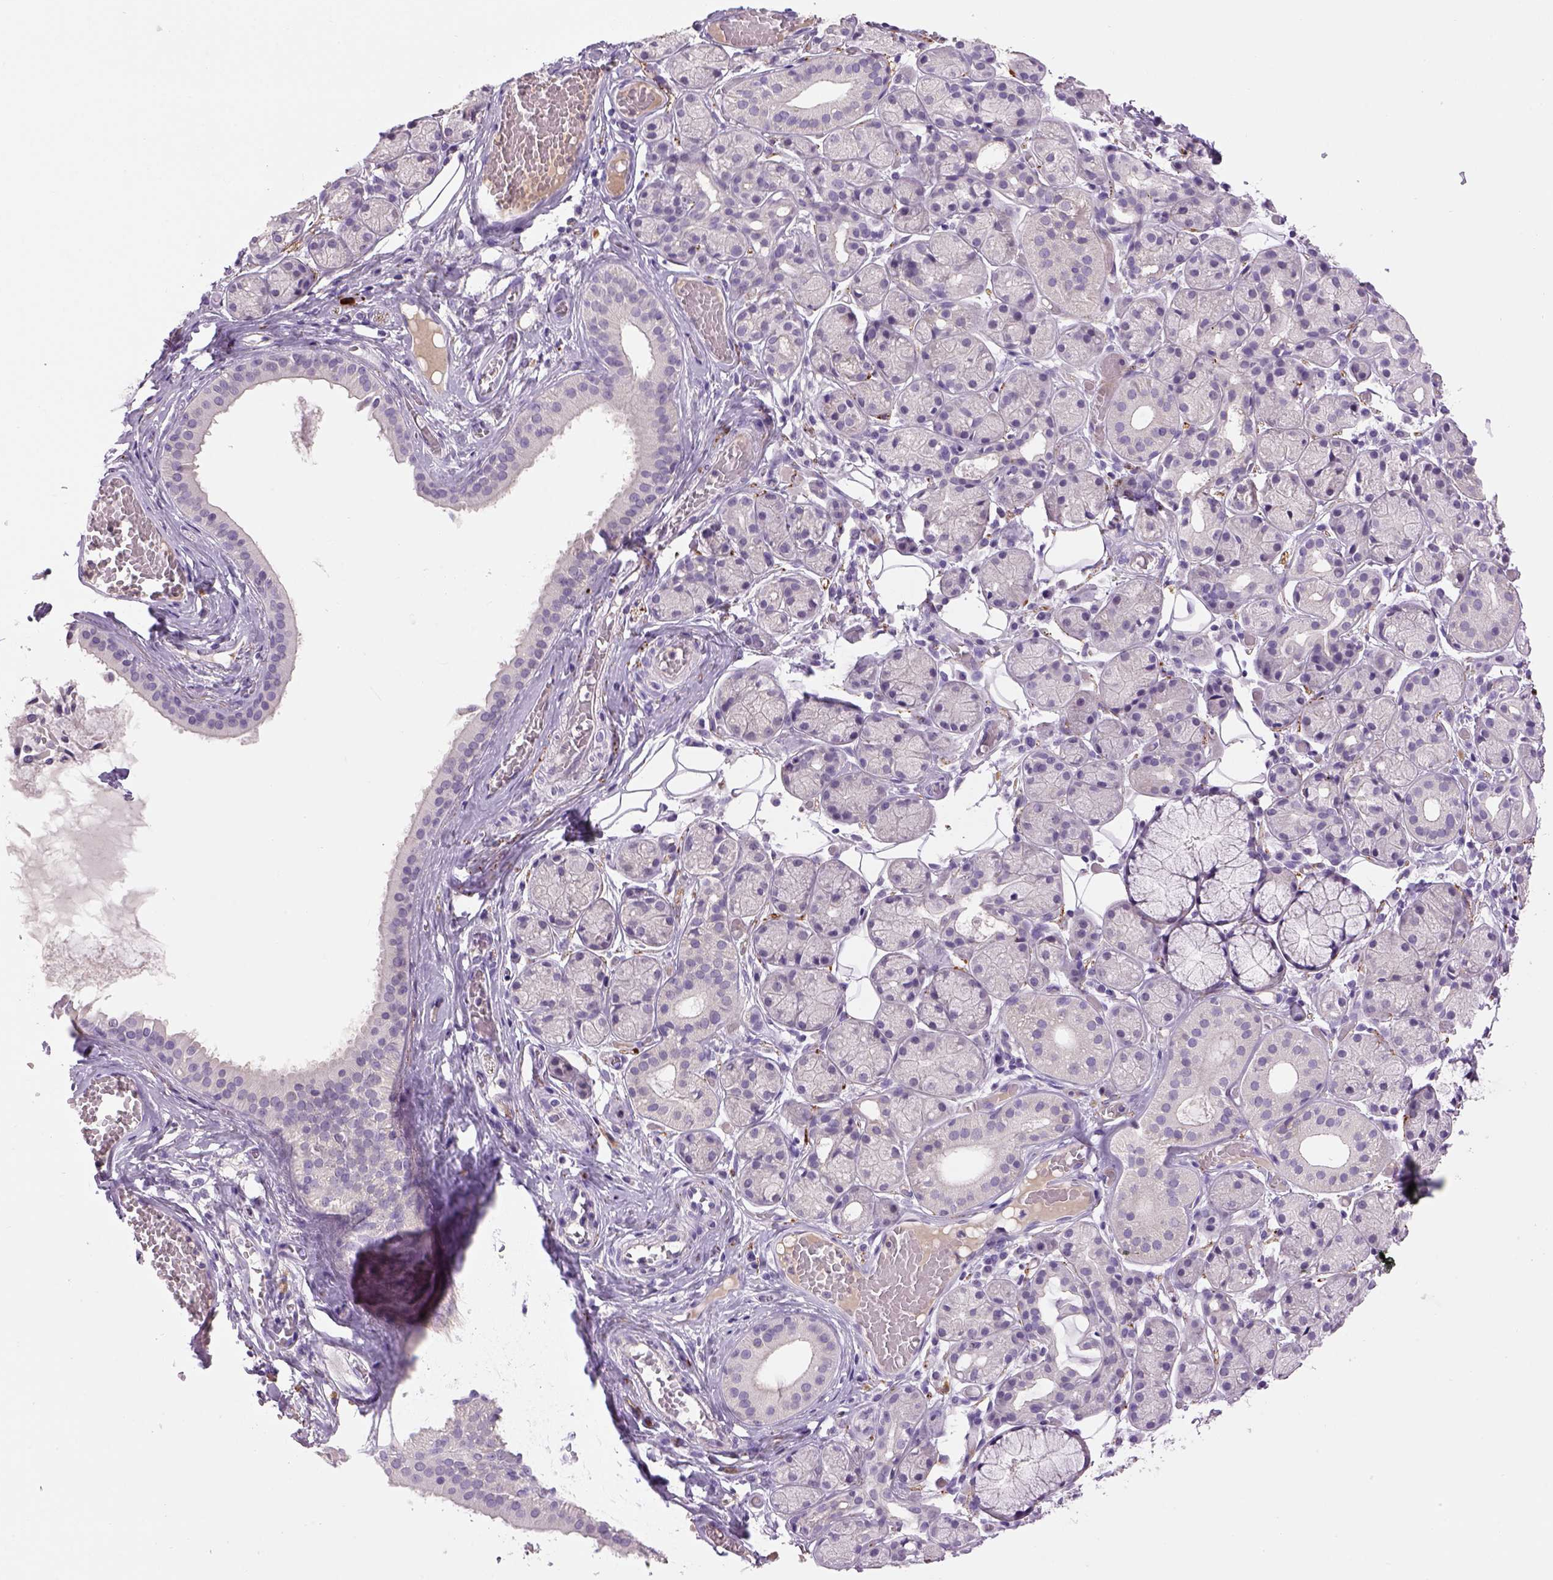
{"staining": {"intensity": "negative", "quantity": "none", "location": "none"}, "tissue": "salivary gland", "cell_type": "Glandular cells", "image_type": "normal", "snomed": [{"axis": "morphology", "description": "Normal tissue, NOS"}, {"axis": "topography", "description": "Salivary gland"}, {"axis": "topography", "description": "Peripheral nerve tissue"}], "caption": "Glandular cells are negative for brown protein staining in unremarkable salivary gland.", "gene": "DBH", "patient": {"sex": "male", "age": 71}}